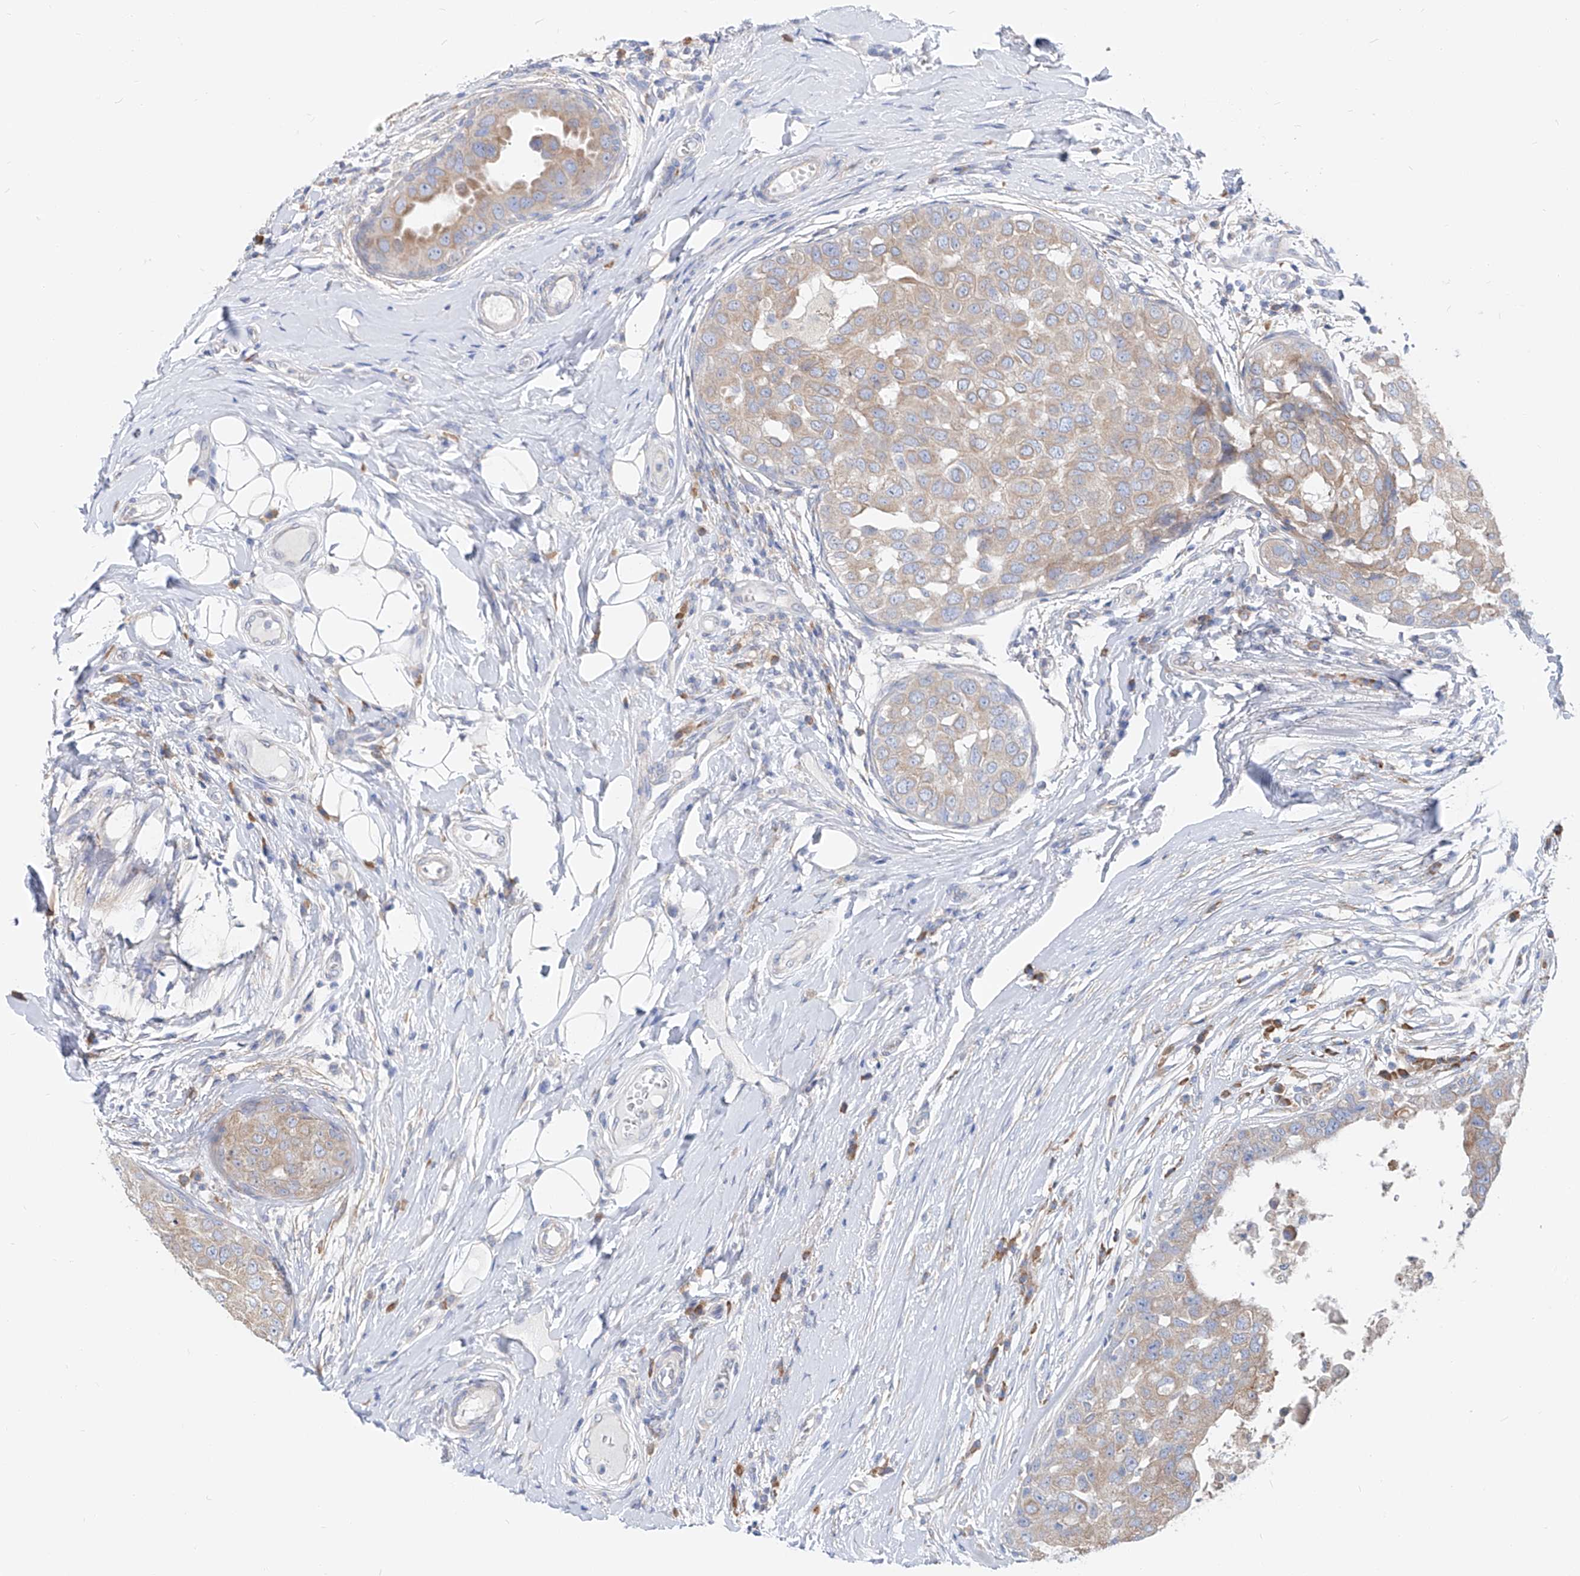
{"staining": {"intensity": "weak", "quantity": "25%-75%", "location": "cytoplasmic/membranous"}, "tissue": "breast cancer", "cell_type": "Tumor cells", "image_type": "cancer", "snomed": [{"axis": "morphology", "description": "Duct carcinoma"}, {"axis": "topography", "description": "Breast"}], "caption": "High-magnification brightfield microscopy of breast cancer stained with DAB (brown) and counterstained with hematoxylin (blue). tumor cells exhibit weak cytoplasmic/membranous staining is seen in approximately25%-75% of cells.", "gene": "UFL1", "patient": {"sex": "female", "age": 27}}